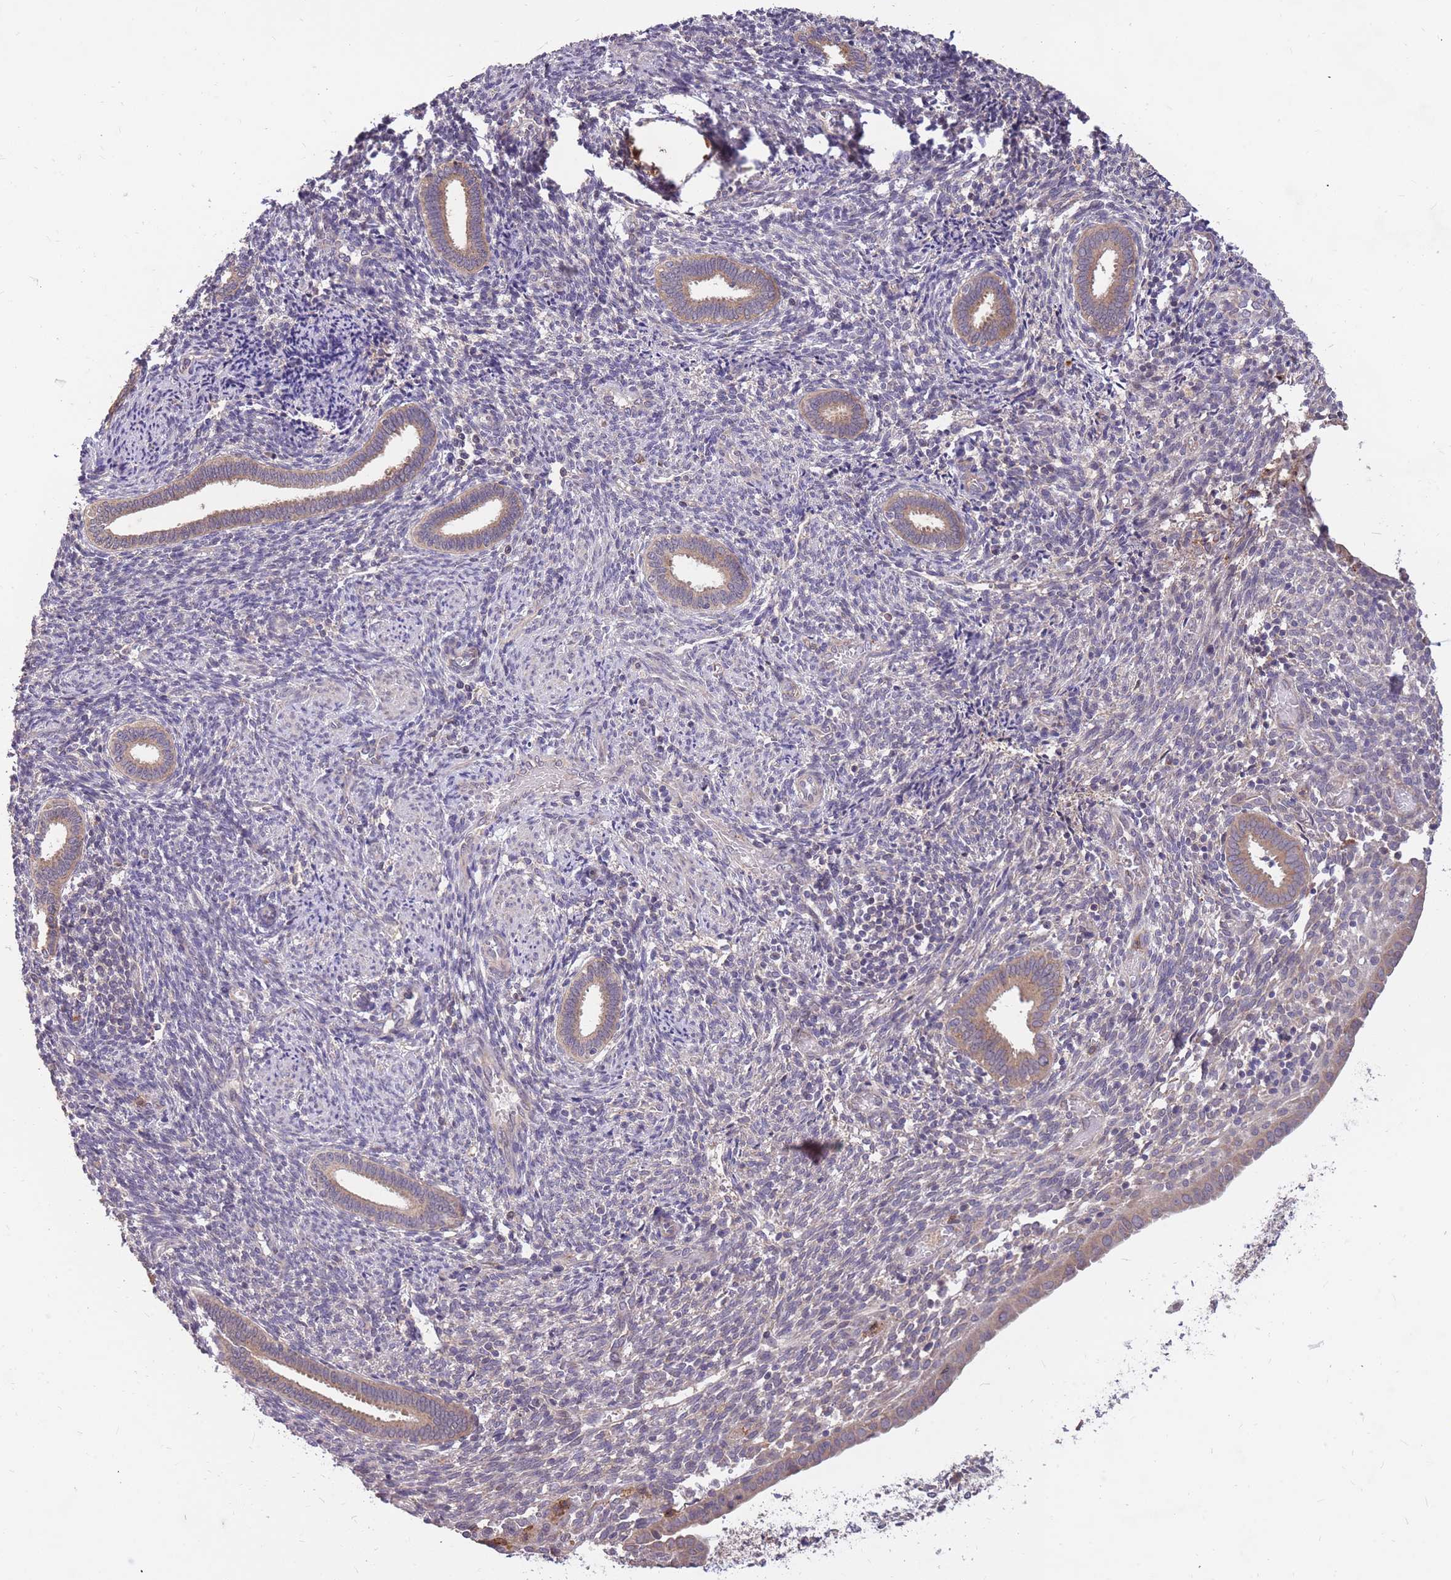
{"staining": {"intensity": "negative", "quantity": "none", "location": "none"}, "tissue": "endometrium", "cell_type": "Cells in endometrial stroma", "image_type": "normal", "snomed": [{"axis": "morphology", "description": "Normal tissue, NOS"}, {"axis": "topography", "description": "Endometrium"}], "caption": "The histopathology image shows no significant positivity in cells in endometrial stroma of endometrium.", "gene": "IGF2BP2", "patient": {"sex": "female", "age": 32}}